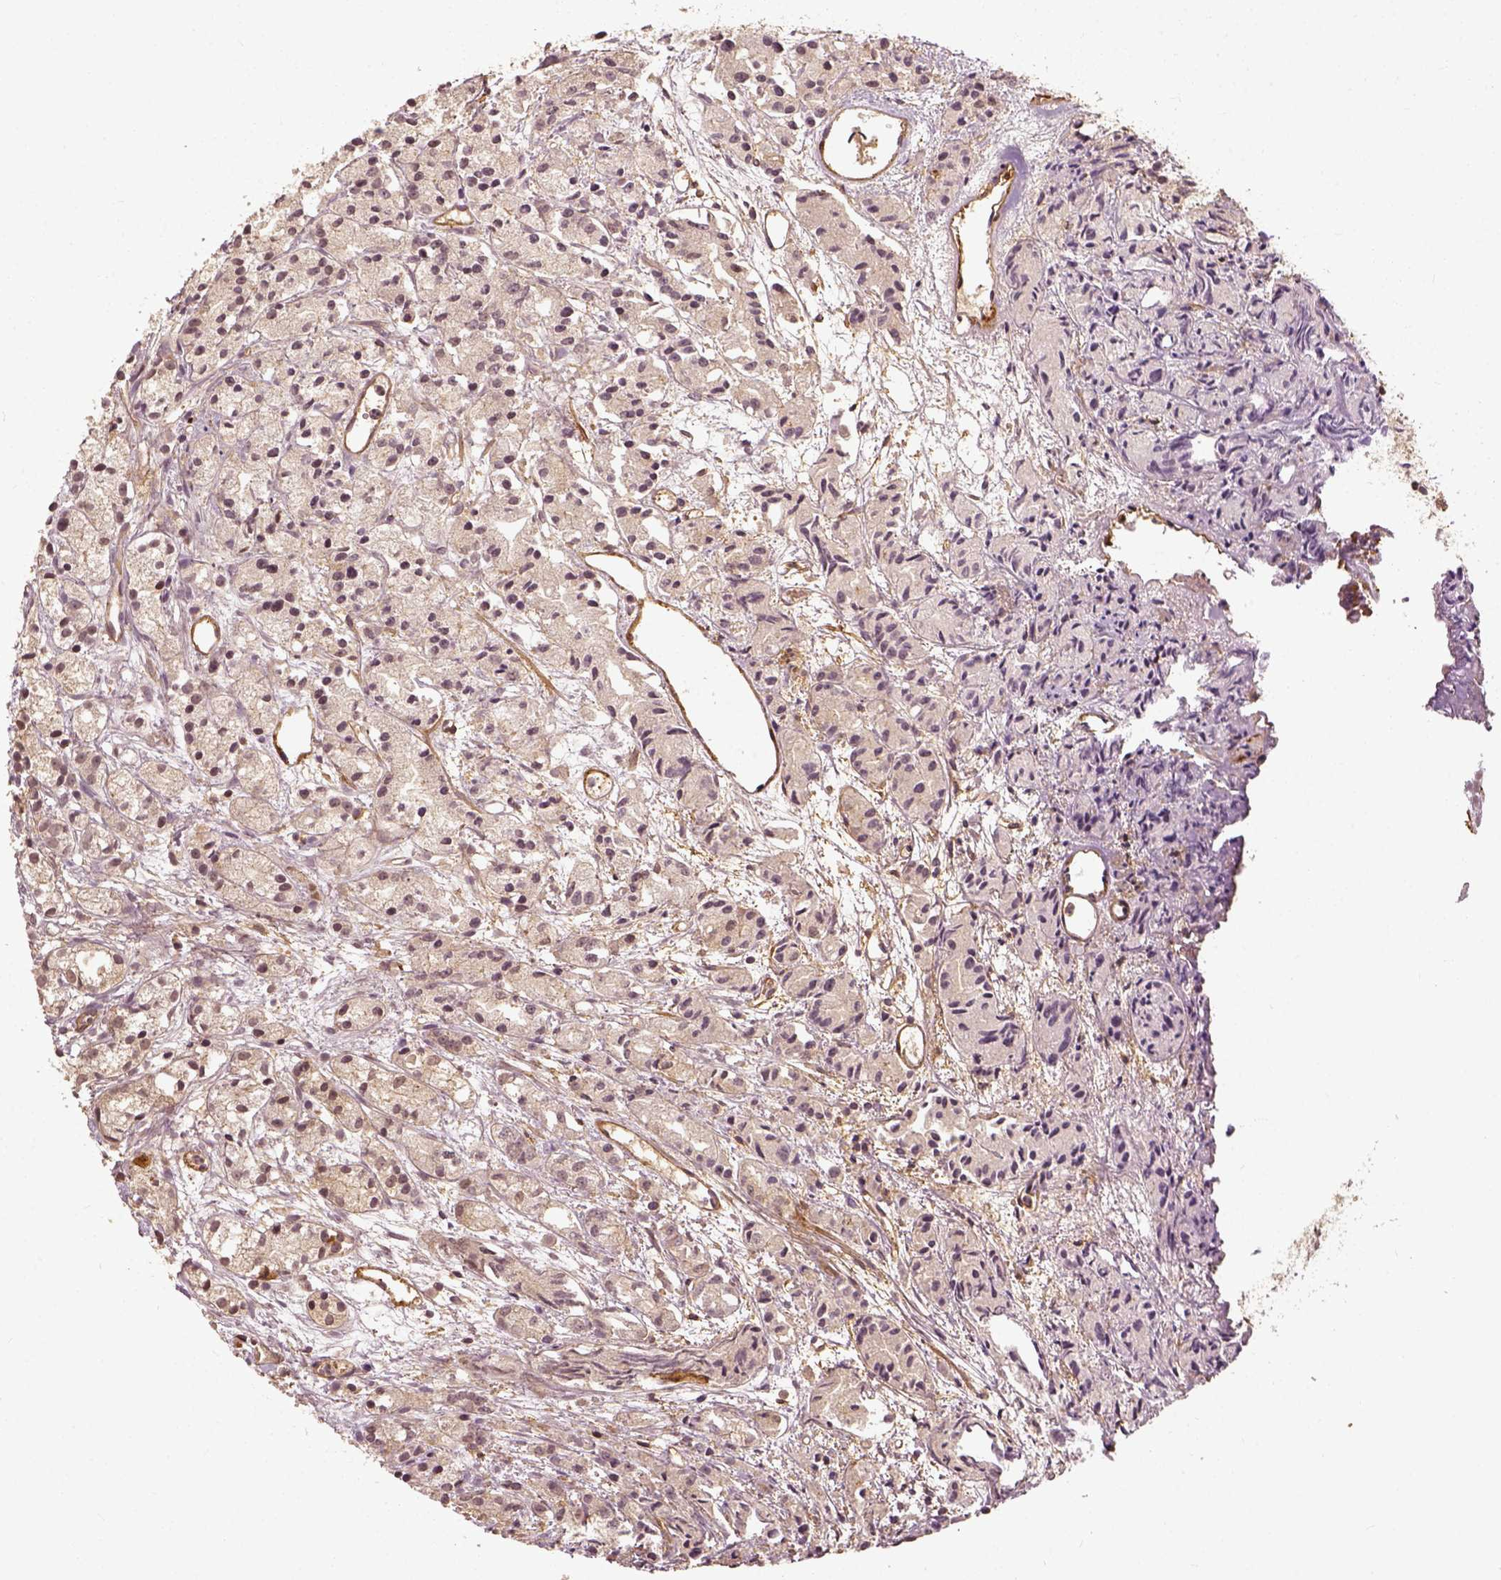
{"staining": {"intensity": "weak", "quantity": "25%-75%", "location": "cytoplasmic/membranous"}, "tissue": "prostate cancer", "cell_type": "Tumor cells", "image_type": "cancer", "snomed": [{"axis": "morphology", "description": "Adenocarcinoma, Medium grade"}, {"axis": "topography", "description": "Prostate"}], "caption": "A brown stain shows weak cytoplasmic/membranous staining of a protein in prostate adenocarcinoma (medium-grade) tumor cells. (brown staining indicates protein expression, while blue staining denotes nuclei).", "gene": "VEGFA", "patient": {"sex": "male", "age": 74}}